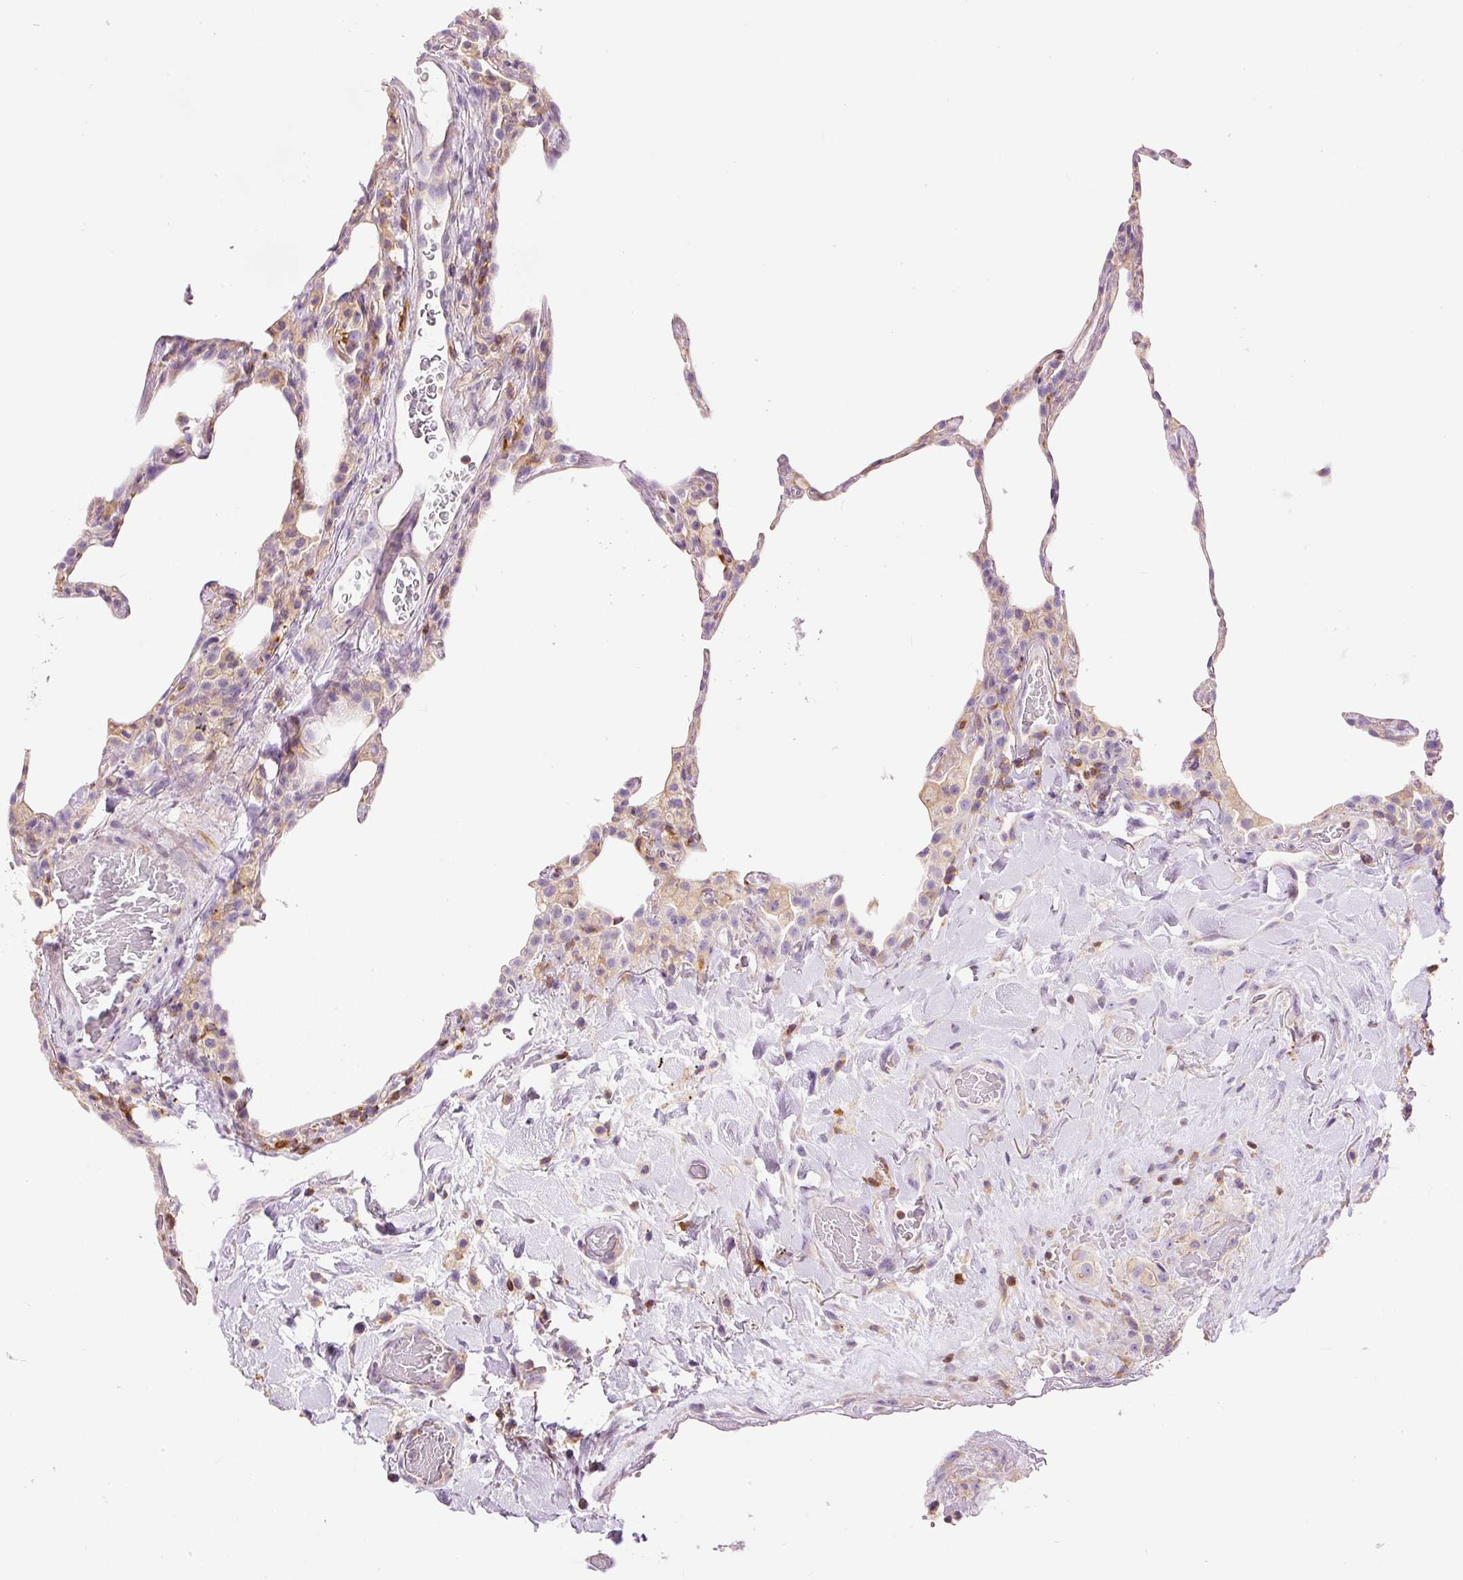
{"staining": {"intensity": "weak", "quantity": "<25%", "location": "cytoplasmic/membranous"}, "tissue": "lung", "cell_type": "Alveolar cells", "image_type": "normal", "snomed": [{"axis": "morphology", "description": "Normal tissue, NOS"}, {"axis": "topography", "description": "Lung"}], "caption": "Lung stained for a protein using immunohistochemistry displays no staining alveolar cells.", "gene": "DOK6", "patient": {"sex": "female", "age": 57}}